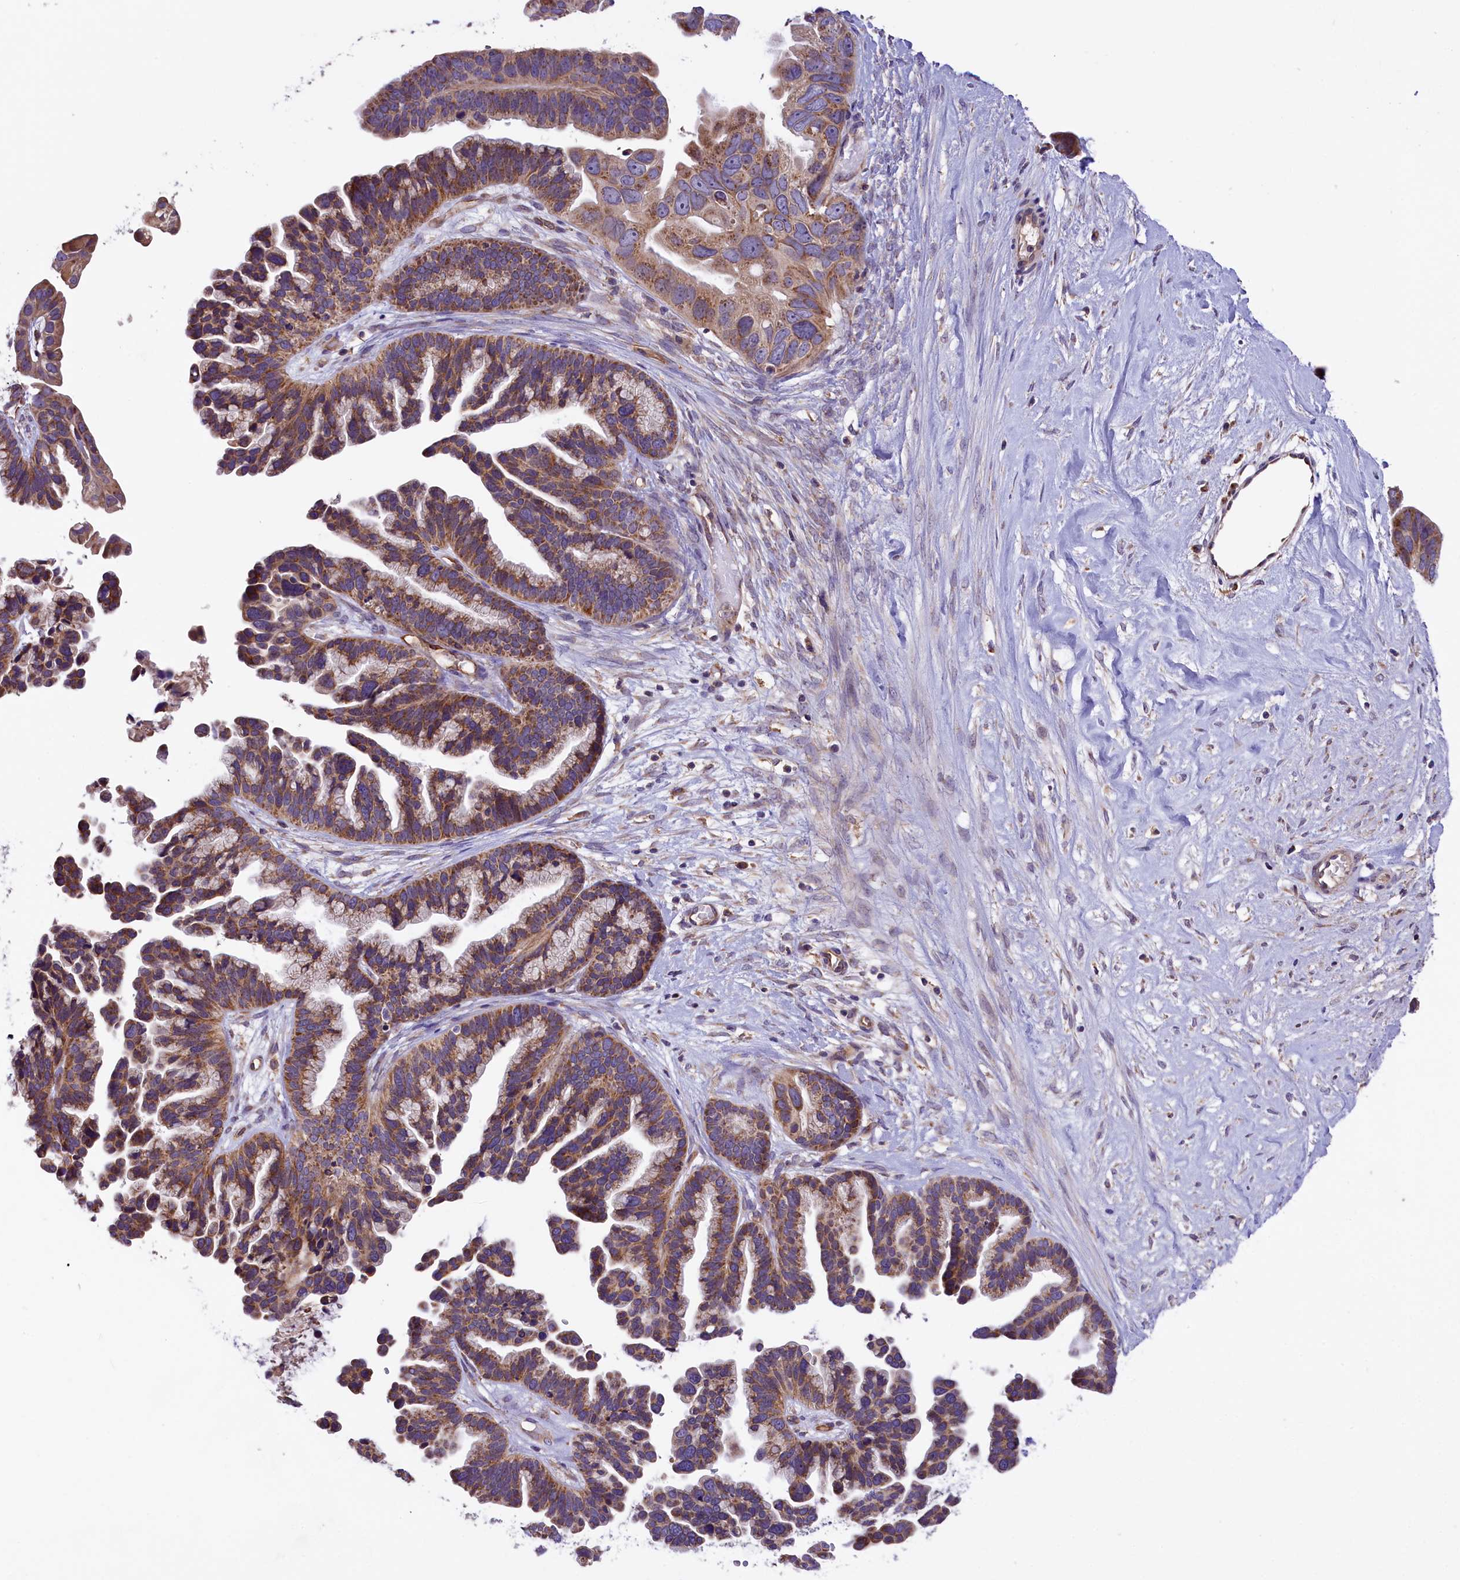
{"staining": {"intensity": "moderate", "quantity": ">75%", "location": "cytoplasmic/membranous"}, "tissue": "ovarian cancer", "cell_type": "Tumor cells", "image_type": "cancer", "snomed": [{"axis": "morphology", "description": "Cystadenocarcinoma, serous, NOS"}, {"axis": "topography", "description": "Ovary"}], "caption": "IHC image of human ovarian cancer stained for a protein (brown), which shows medium levels of moderate cytoplasmic/membranous expression in approximately >75% of tumor cells.", "gene": "DNAJB9", "patient": {"sex": "female", "age": 56}}